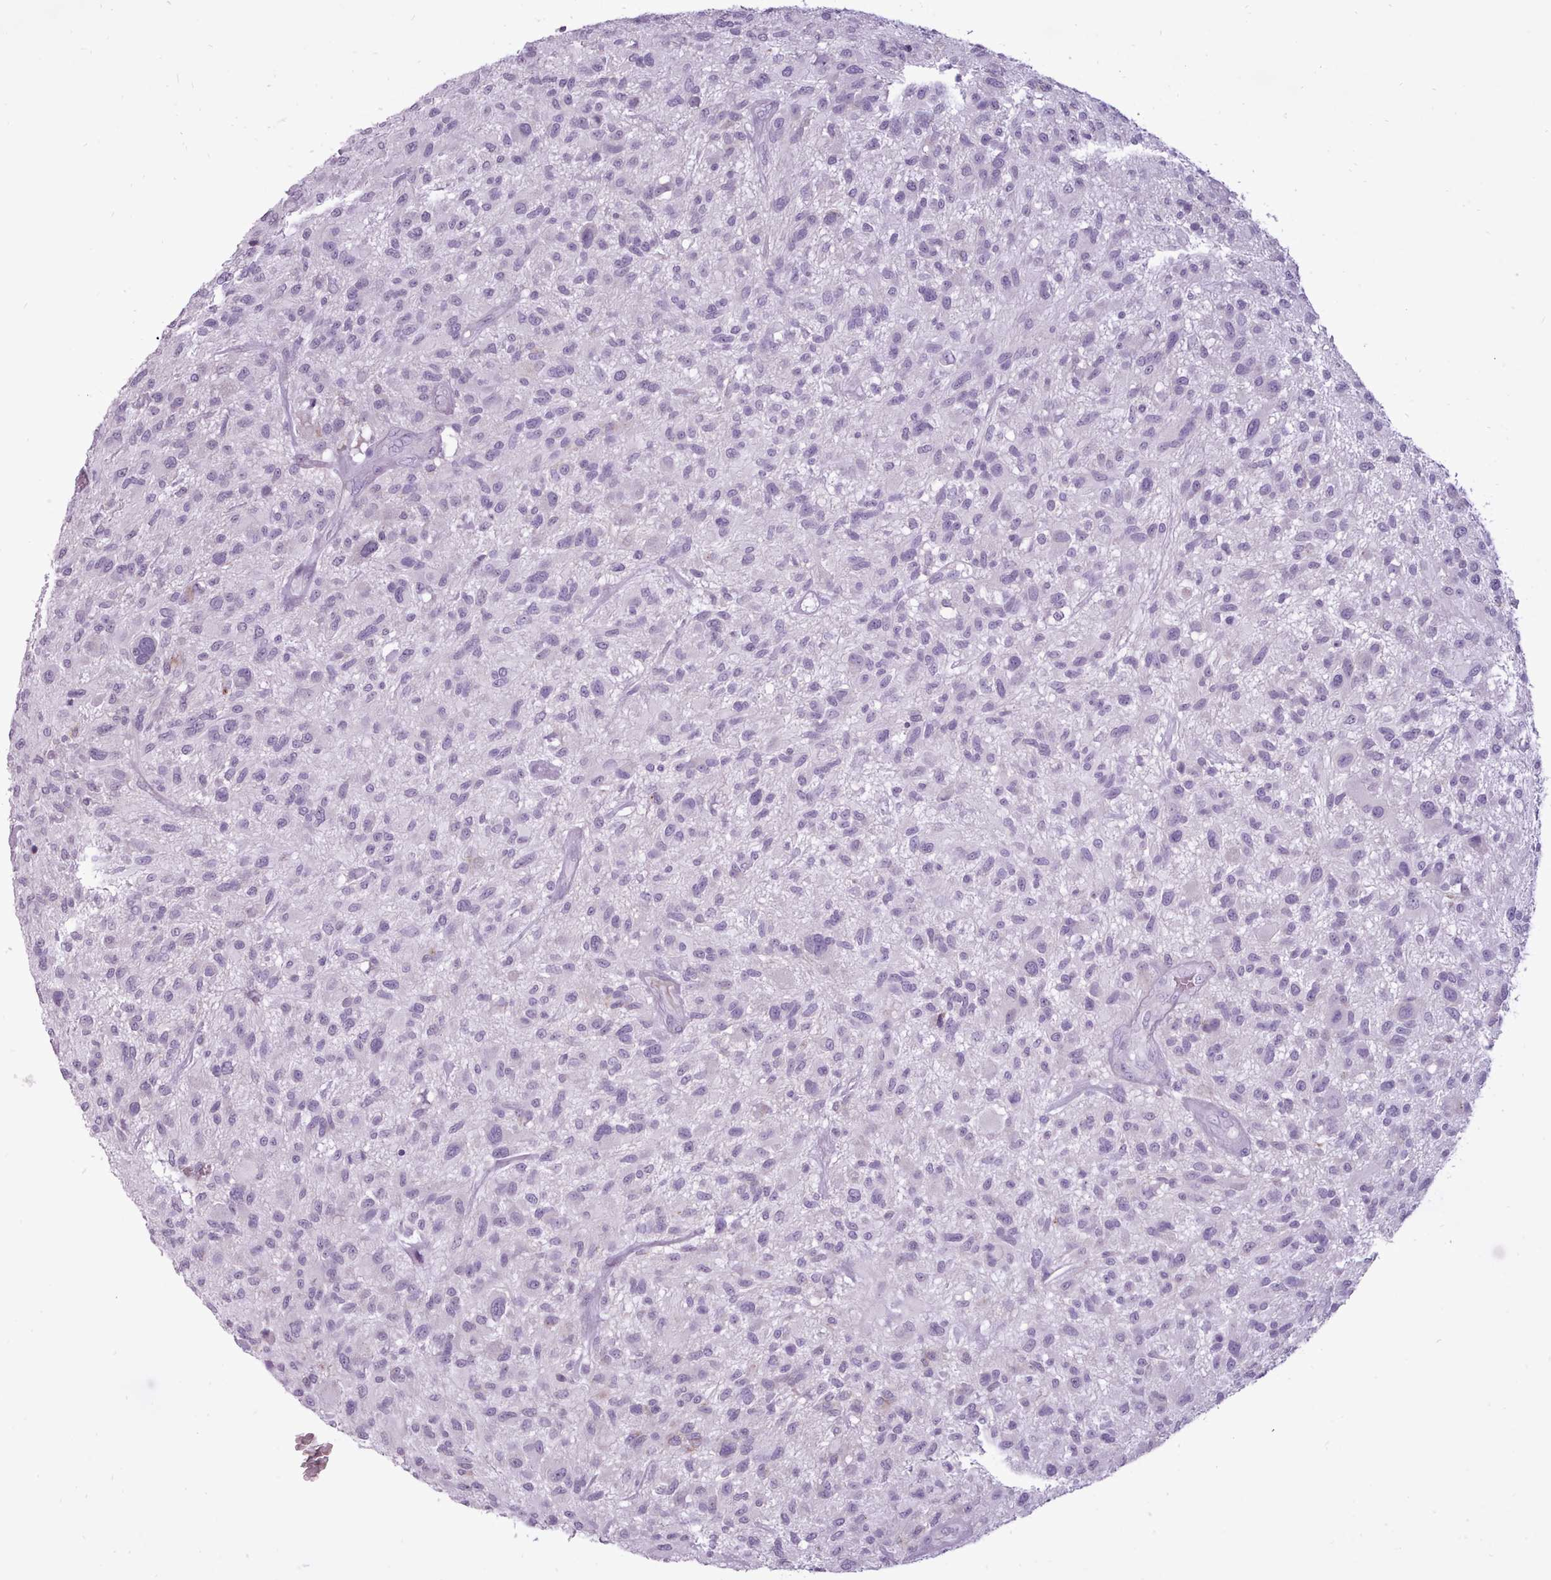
{"staining": {"intensity": "negative", "quantity": "none", "location": "none"}, "tissue": "glioma", "cell_type": "Tumor cells", "image_type": "cancer", "snomed": [{"axis": "morphology", "description": "Glioma, malignant, High grade"}, {"axis": "topography", "description": "Brain"}], "caption": "DAB (3,3'-diaminobenzidine) immunohistochemical staining of glioma reveals no significant expression in tumor cells. The staining is performed using DAB (3,3'-diaminobenzidine) brown chromogen with nuclei counter-stained in using hematoxylin.", "gene": "ATRAID", "patient": {"sex": "male", "age": 47}}